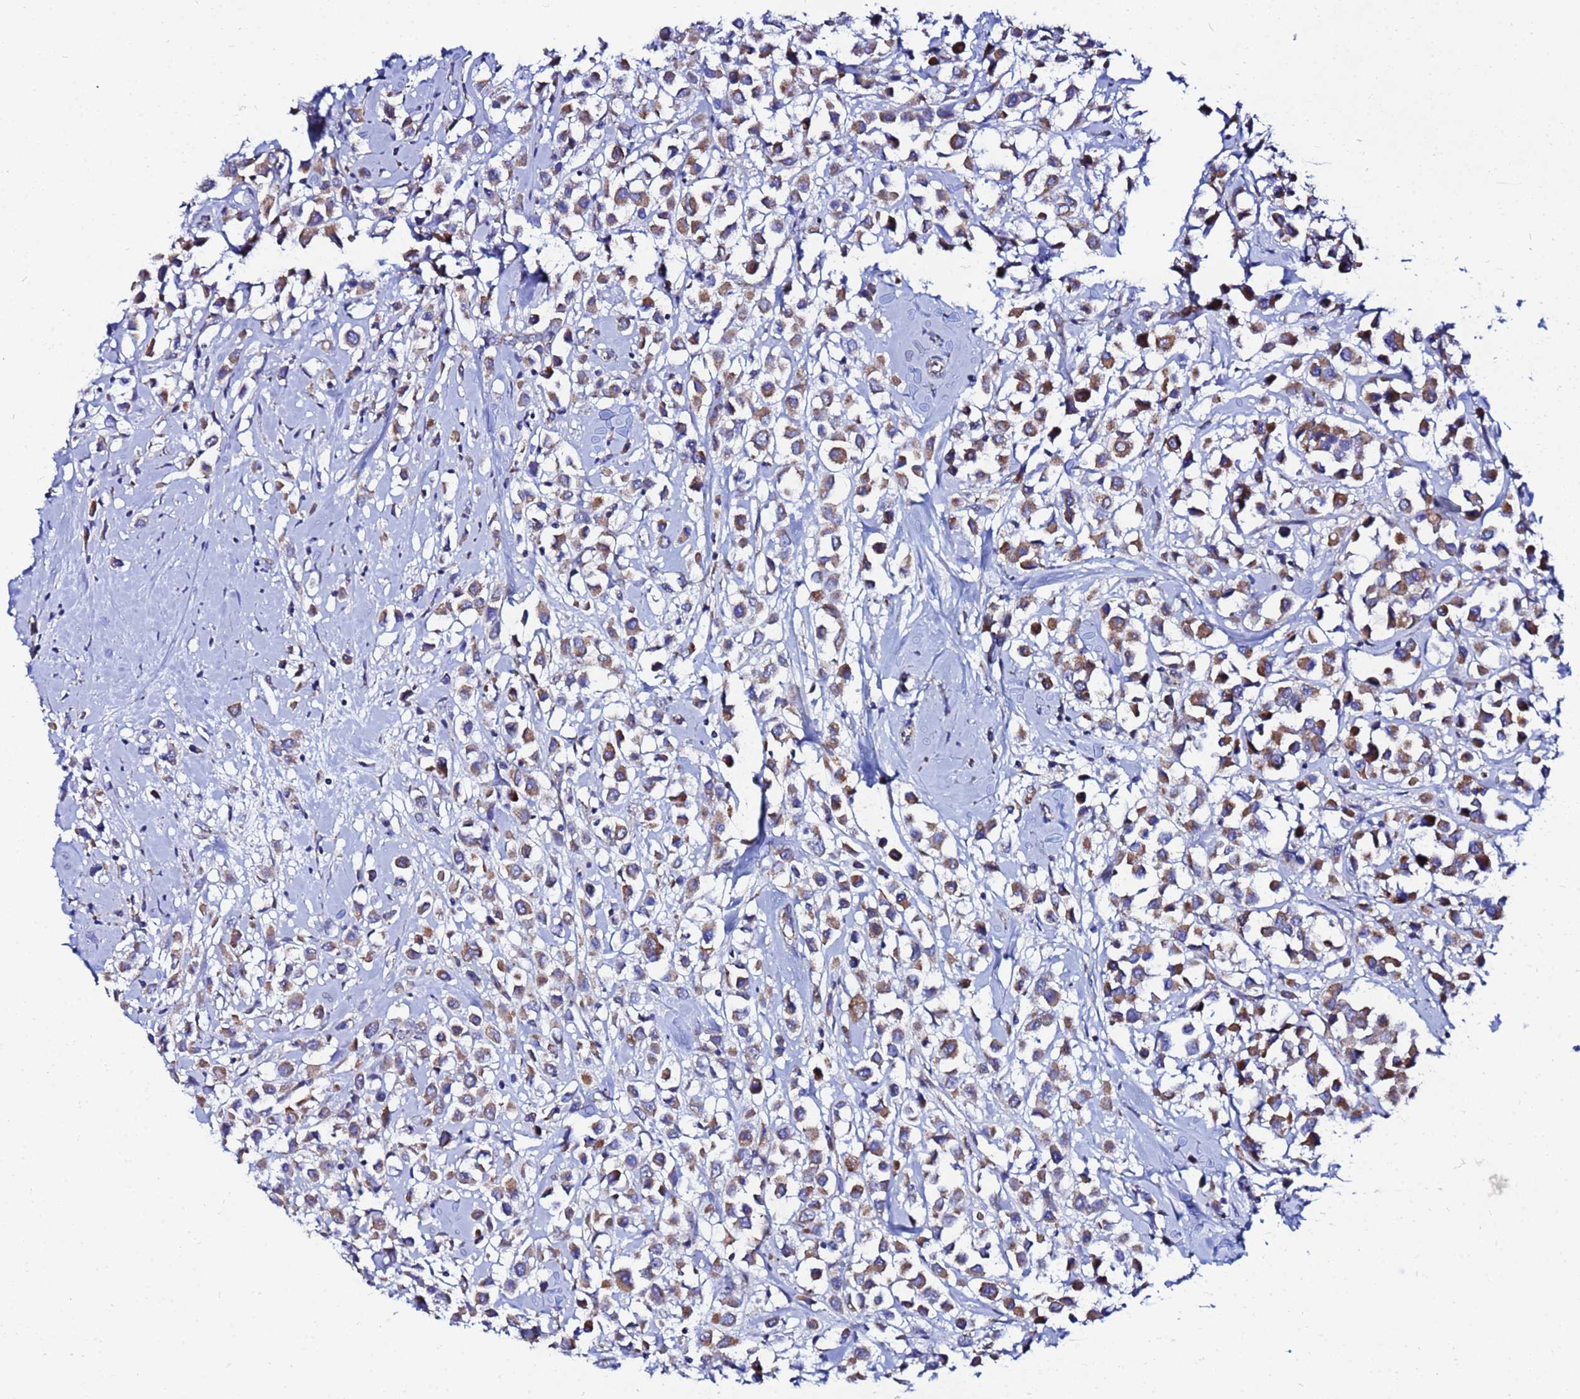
{"staining": {"intensity": "moderate", "quantity": ">75%", "location": "cytoplasmic/membranous"}, "tissue": "breast cancer", "cell_type": "Tumor cells", "image_type": "cancer", "snomed": [{"axis": "morphology", "description": "Duct carcinoma"}, {"axis": "topography", "description": "Breast"}], "caption": "The photomicrograph reveals a brown stain indicating the presence of a protein in the cytoplasmic/membranous of tumor cells in breast cancer (intraductal carcinoma).", "gene": "FAHD2A", "patient": {"sex": "female", "age": 87}}